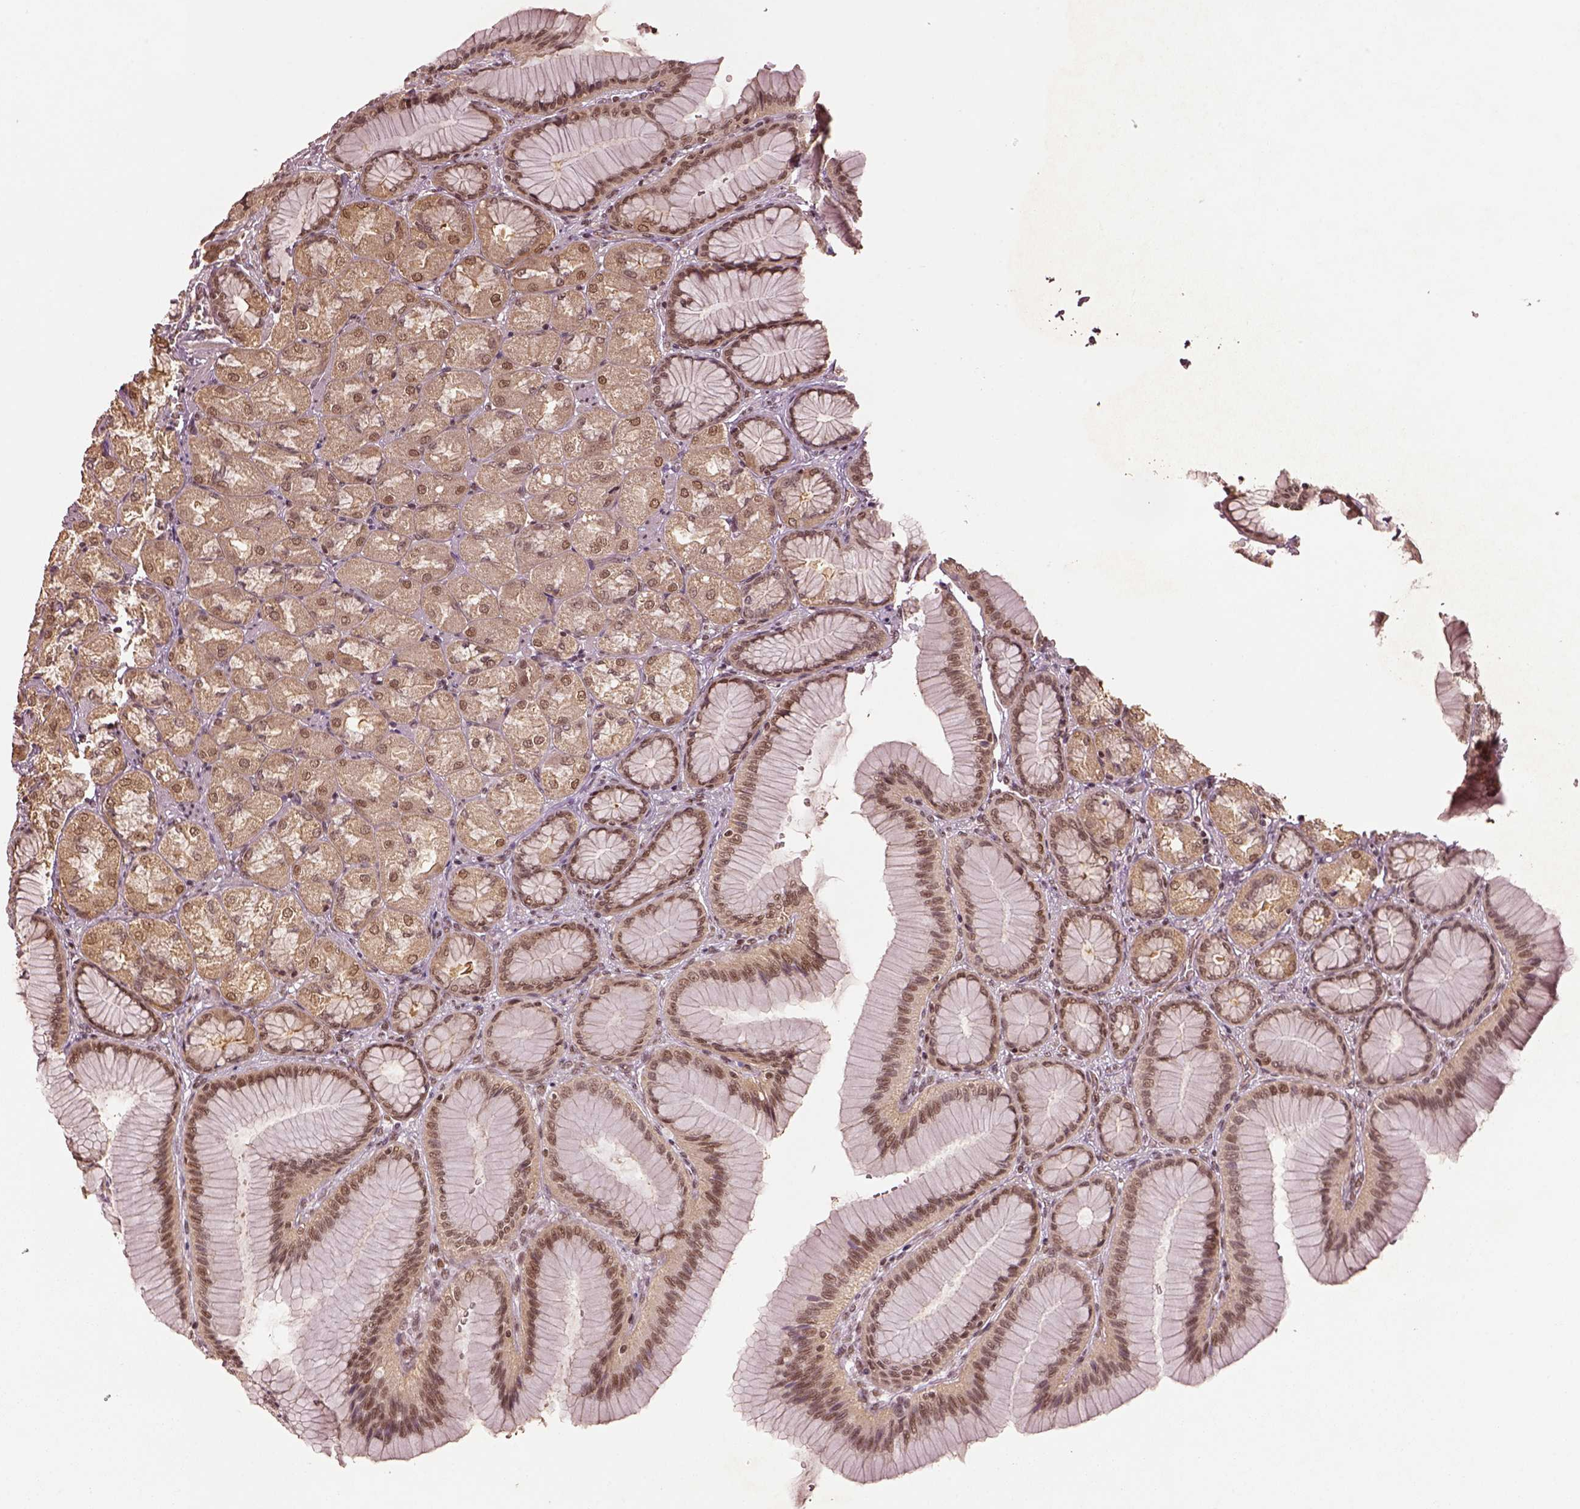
{"staining": {"intensity": "moderate", "quantity": "25%-75%", "location": "cytoplasmic/membranous,nuclear"}, "tissue": "stomach", "cell_type": "Glandular cells", "image_type": "normal", "snomed": [{"axis": "morphology", "description": "Normal tissue, NOS"}, {"axis": "morphology", "description": "Adenocarcinoma, NOS"}, {"axis": "morphology", "description": "Adenocarcinoma, High grade"}, {"axis": "topography", "description": "Stomach, upper"}, {"axis": "topography", "description": "Stomach"}], "caption": "Moderate cytoplasmic/membranous,nuclear expression is seen in approximately 25%-75% of glandular cells in normal stomach.", "gene": "BRD9", "patient": {"sex": "female", "age": 65}}